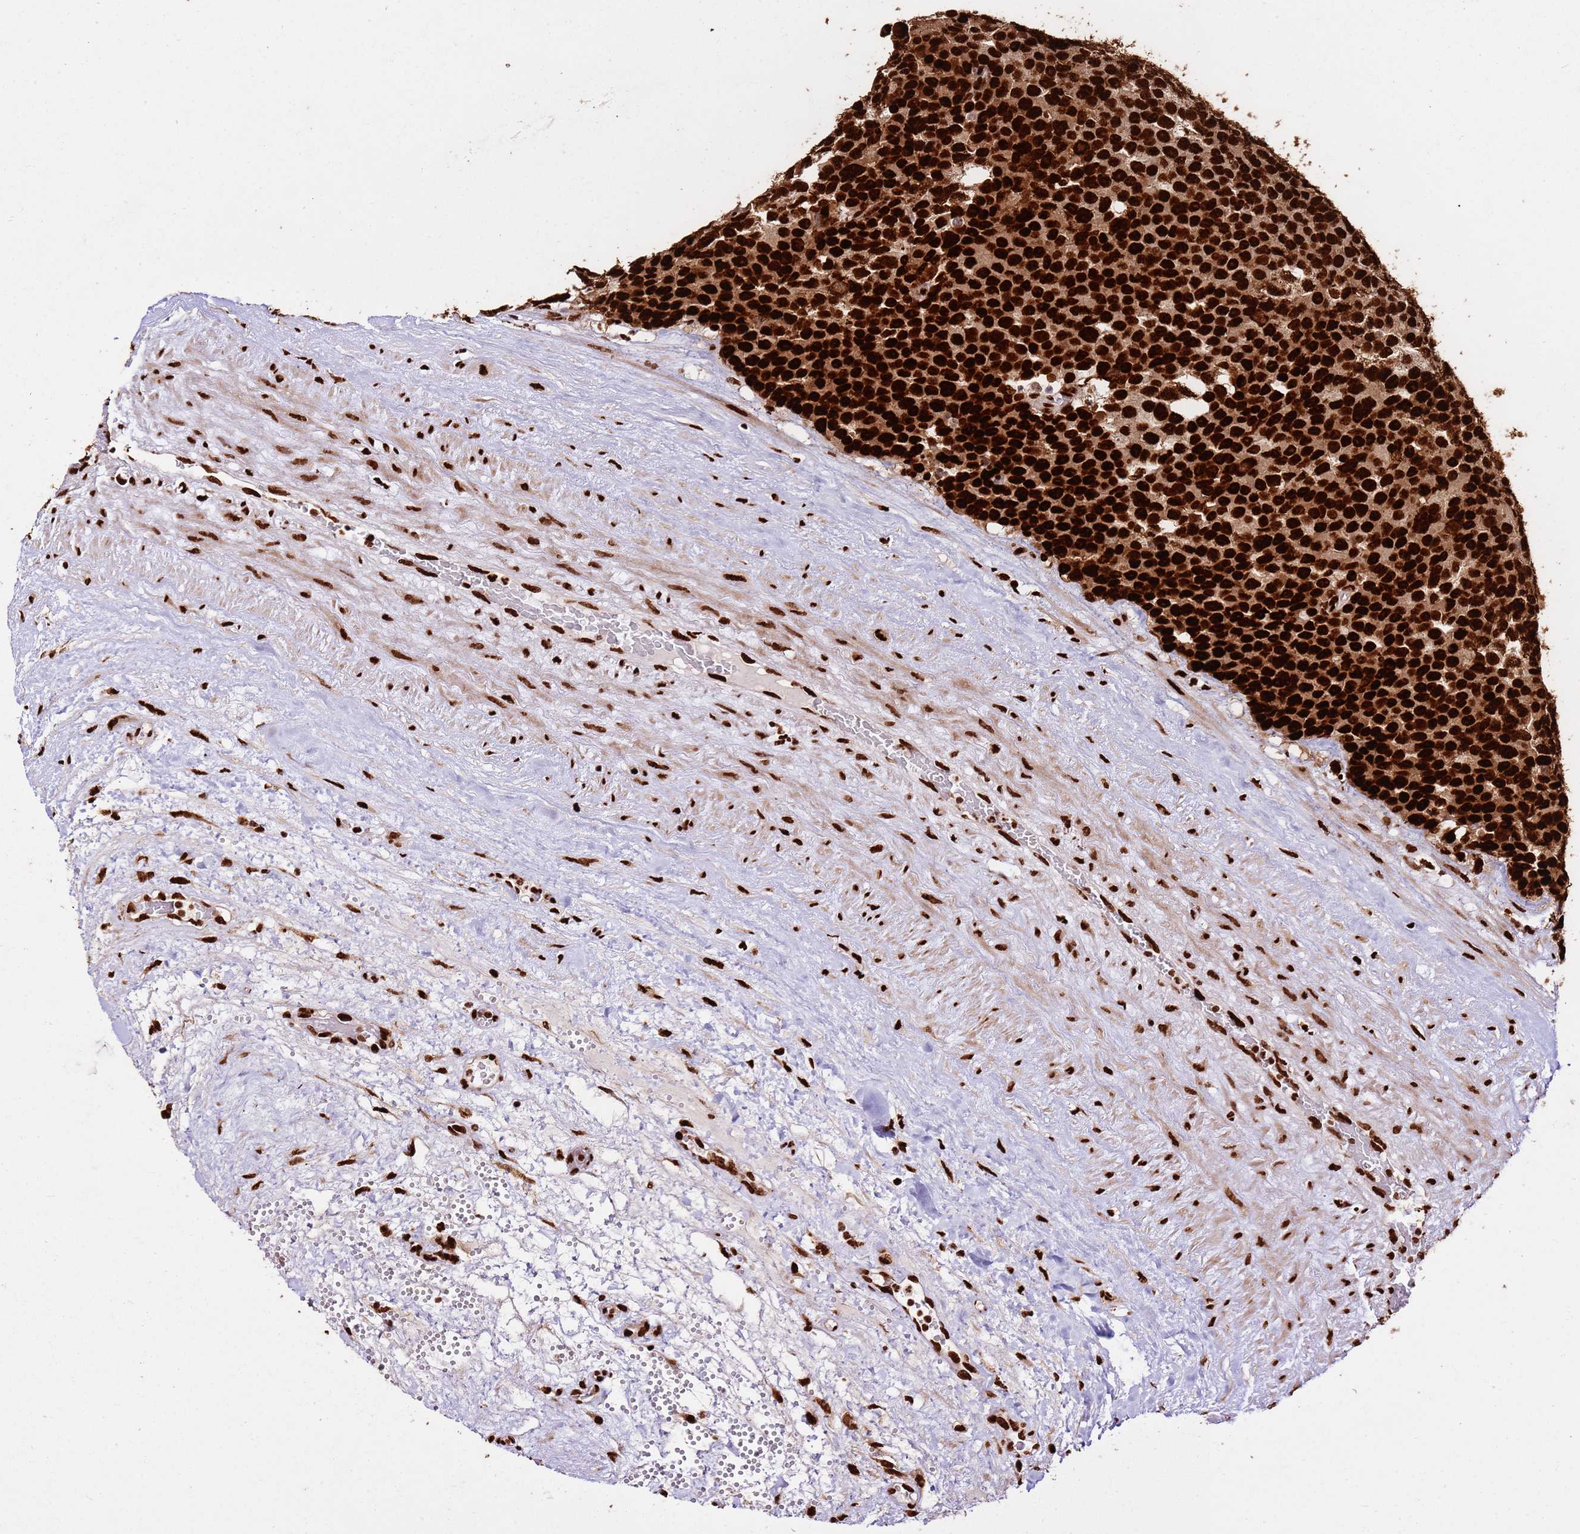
{"staining": {"intensity": "strong", "quantity": ">75%", "location": "nuclear"}, "tissue": "testis cancer", "cell_type": "Tumor cells", "image_type": "cancer", "snomed": [{"axis": "morphology", "description": "Seminoma, NOS"}, {"axis": "topography", "description": "Testis"}], "caption": "Protein positivity by immunohistochemistry (IHC) shows strong nuclear positivity in about >75% of tumor cells in testis seminoma.", "gene": "HNRNPAB", "patient": {"sex": "male", "age": 71}}